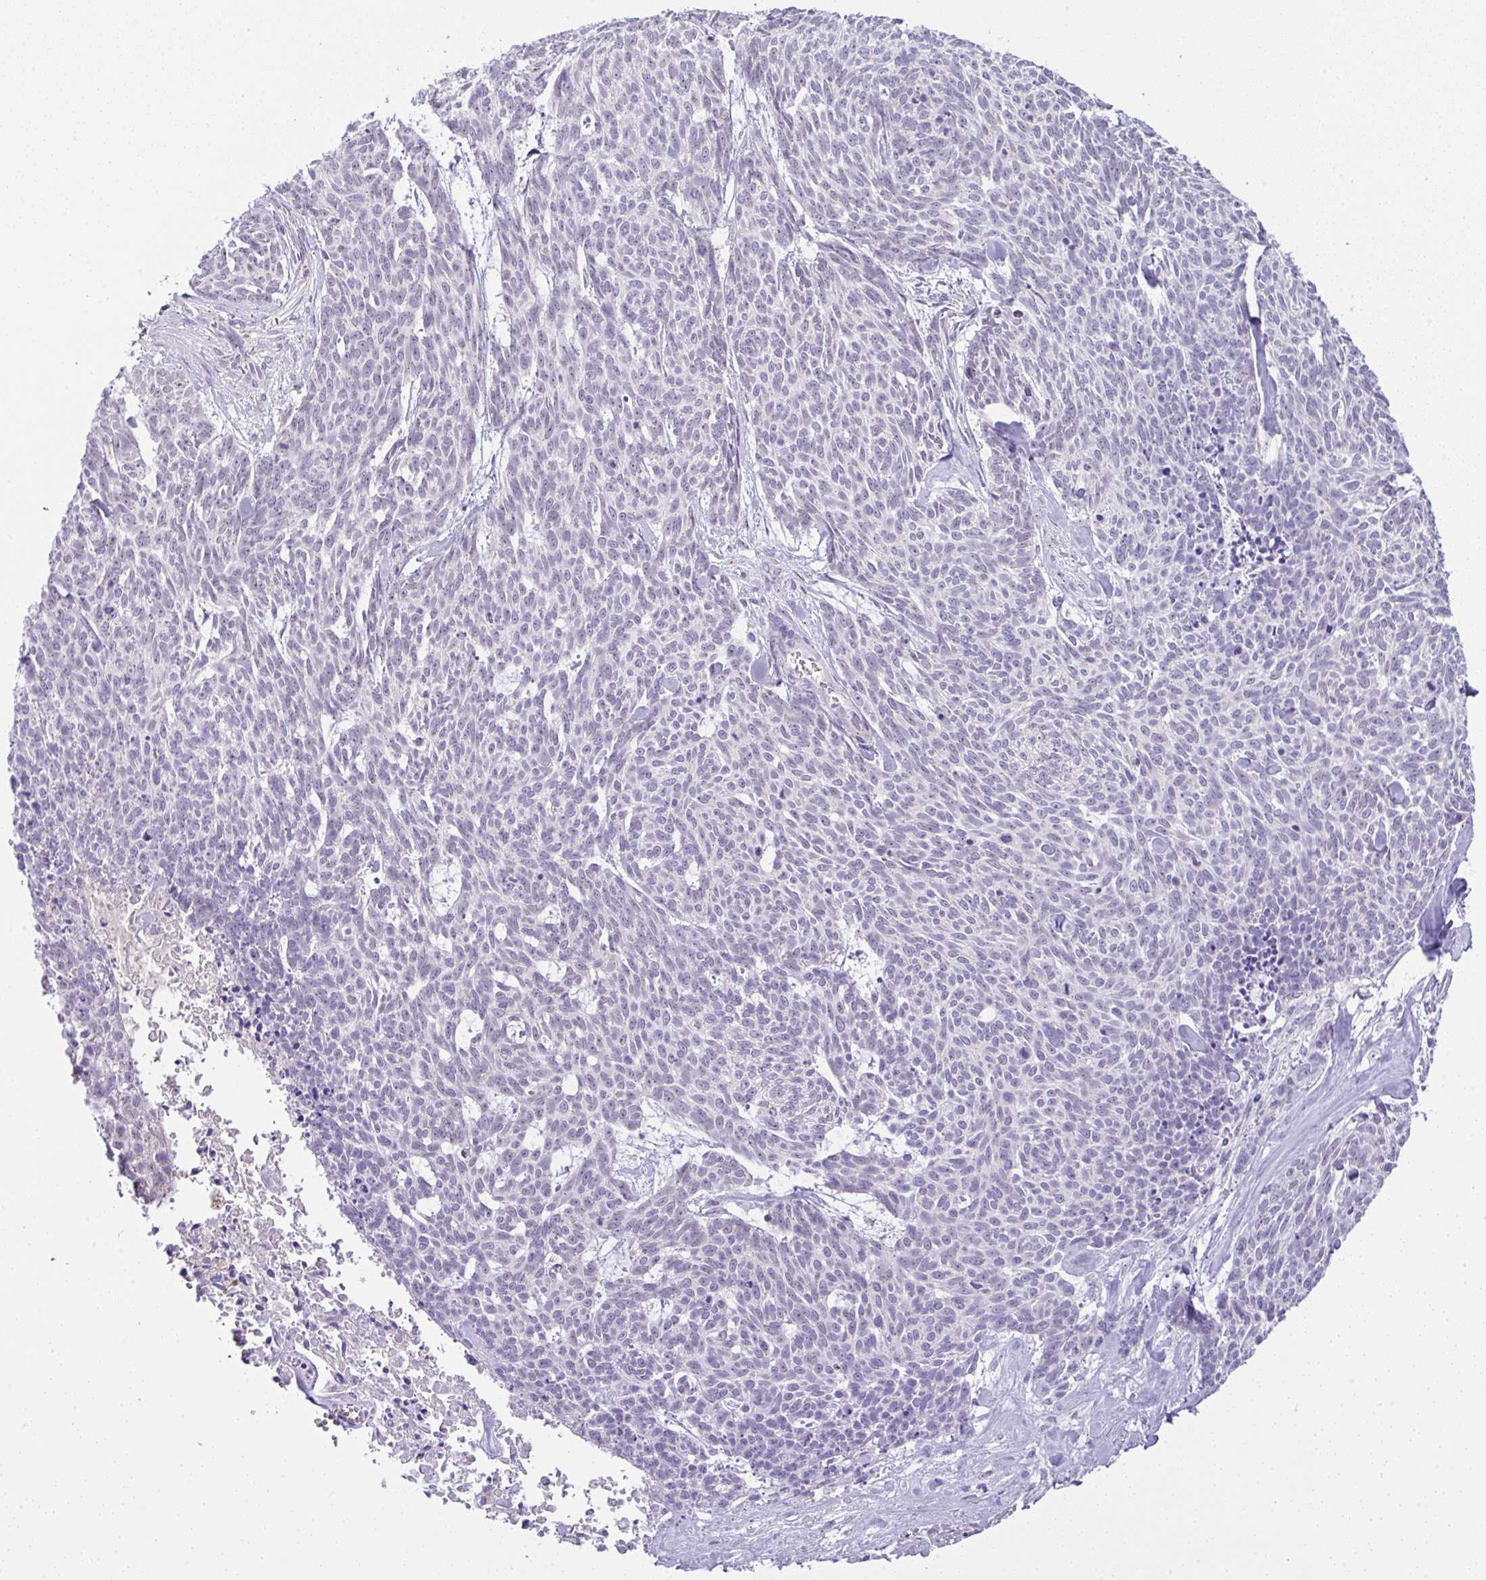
{"staining": {"intensity": "negative", "quantity": "none", "location": "none"}, "tissue": "skin cancer", "cell_type": "Tumor cells", "image_type": "cancer", "snomed": [{"axis": "morphology", "description": "Basal cell carcinoma"}, {"axis": "topography", "description": "Skin"}], "caption": "This micrograph is of skin cancer (basal cell carcinoma) stained with immunohistochemistry (IHC) to label a protein in brown with the nuclei are counter-stained blue. There is no positivity in tumor cells.", "gene": "FAM177A1", "patient": {"sex": "female", "age": 93}}